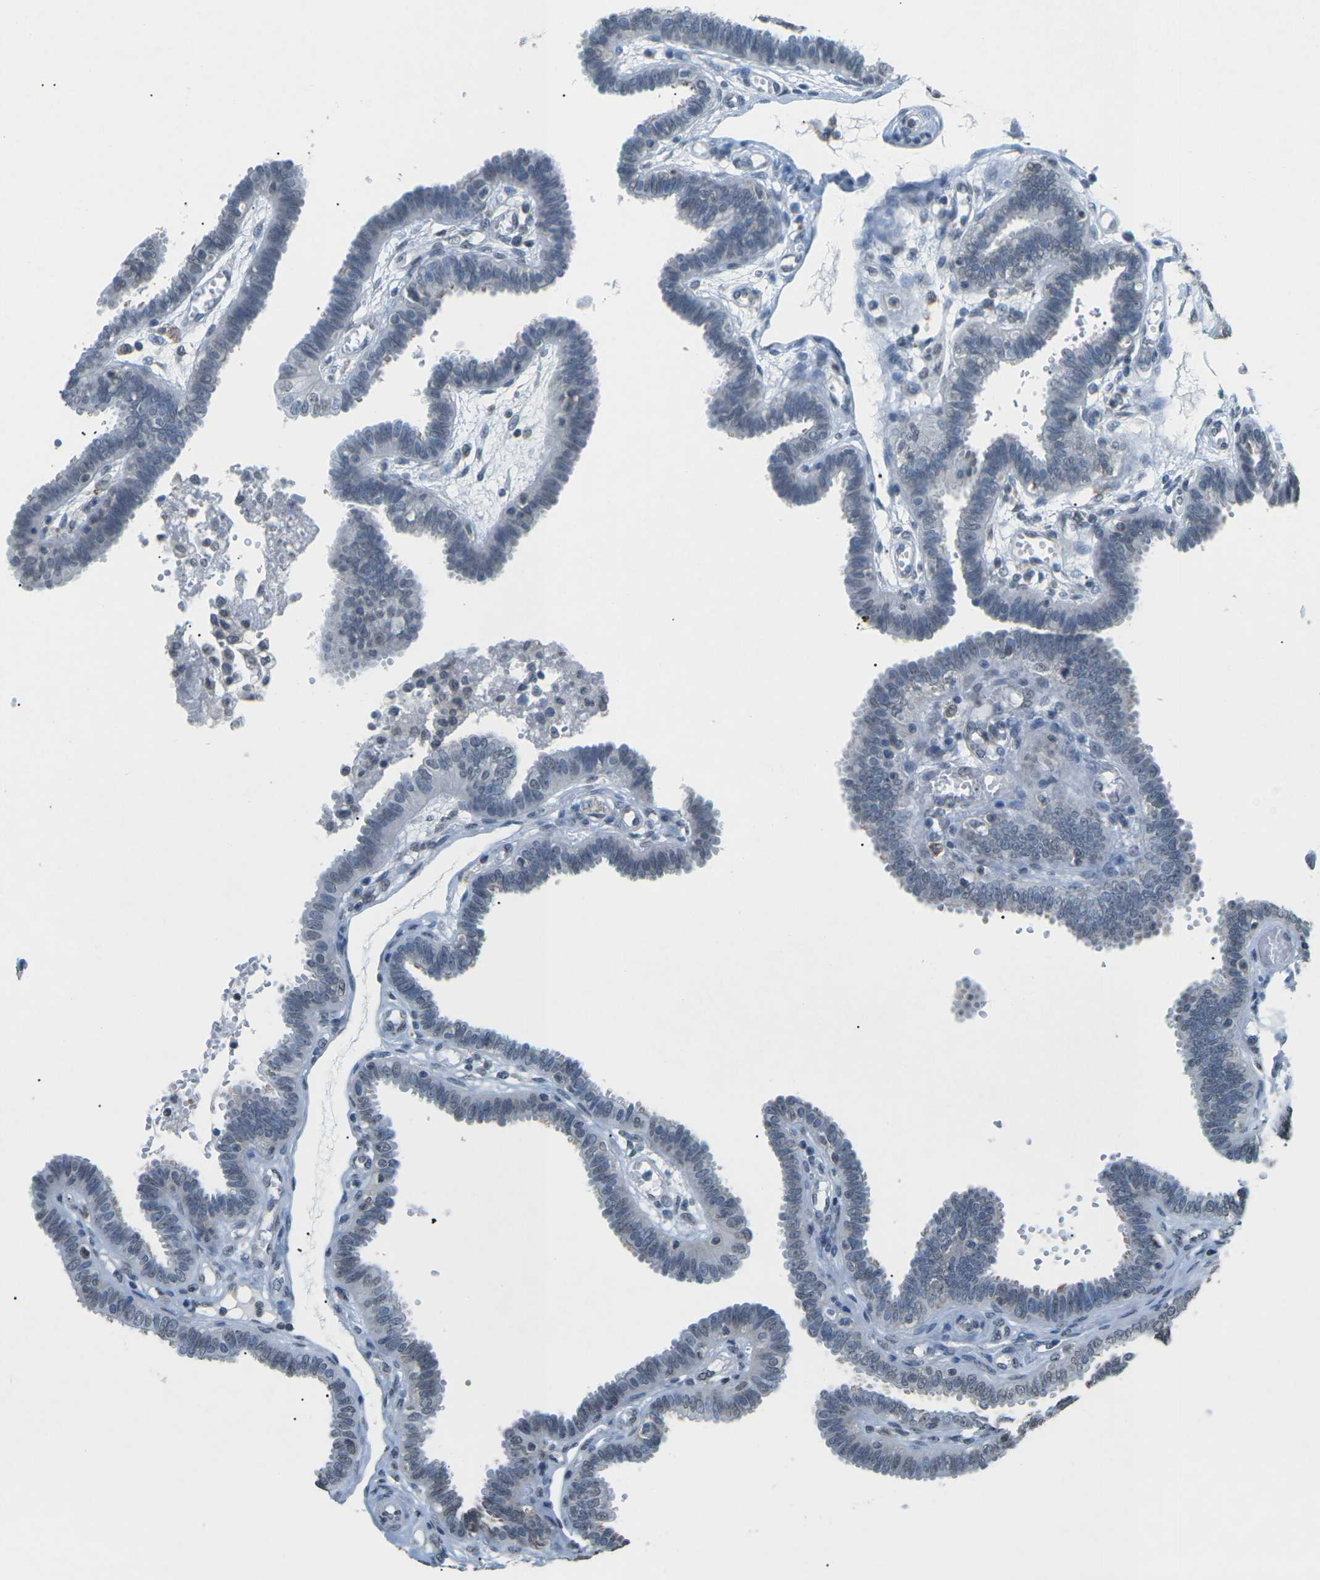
{"staining": {"intensity": "negative", "quantity": "none", "location": "none"}, "tissue": "fallopian tube", "cell_type": "Glandular cells", "image_type": "normal", "snomed": [{"axis": "morphology", "description": "Normal tissue, NOS"}, {"axis": "topography", "description": "Fallopian tube"}], "caption": "Immunohistochemistry image of normal fallopian tube: fallopian tube stained with DAB (3,3'-diaminobenzidine) demonstrates no significant protein positivity in glandular cells.", "gene": "TFR2", "patient": {"sex": "female", "age": 32}}